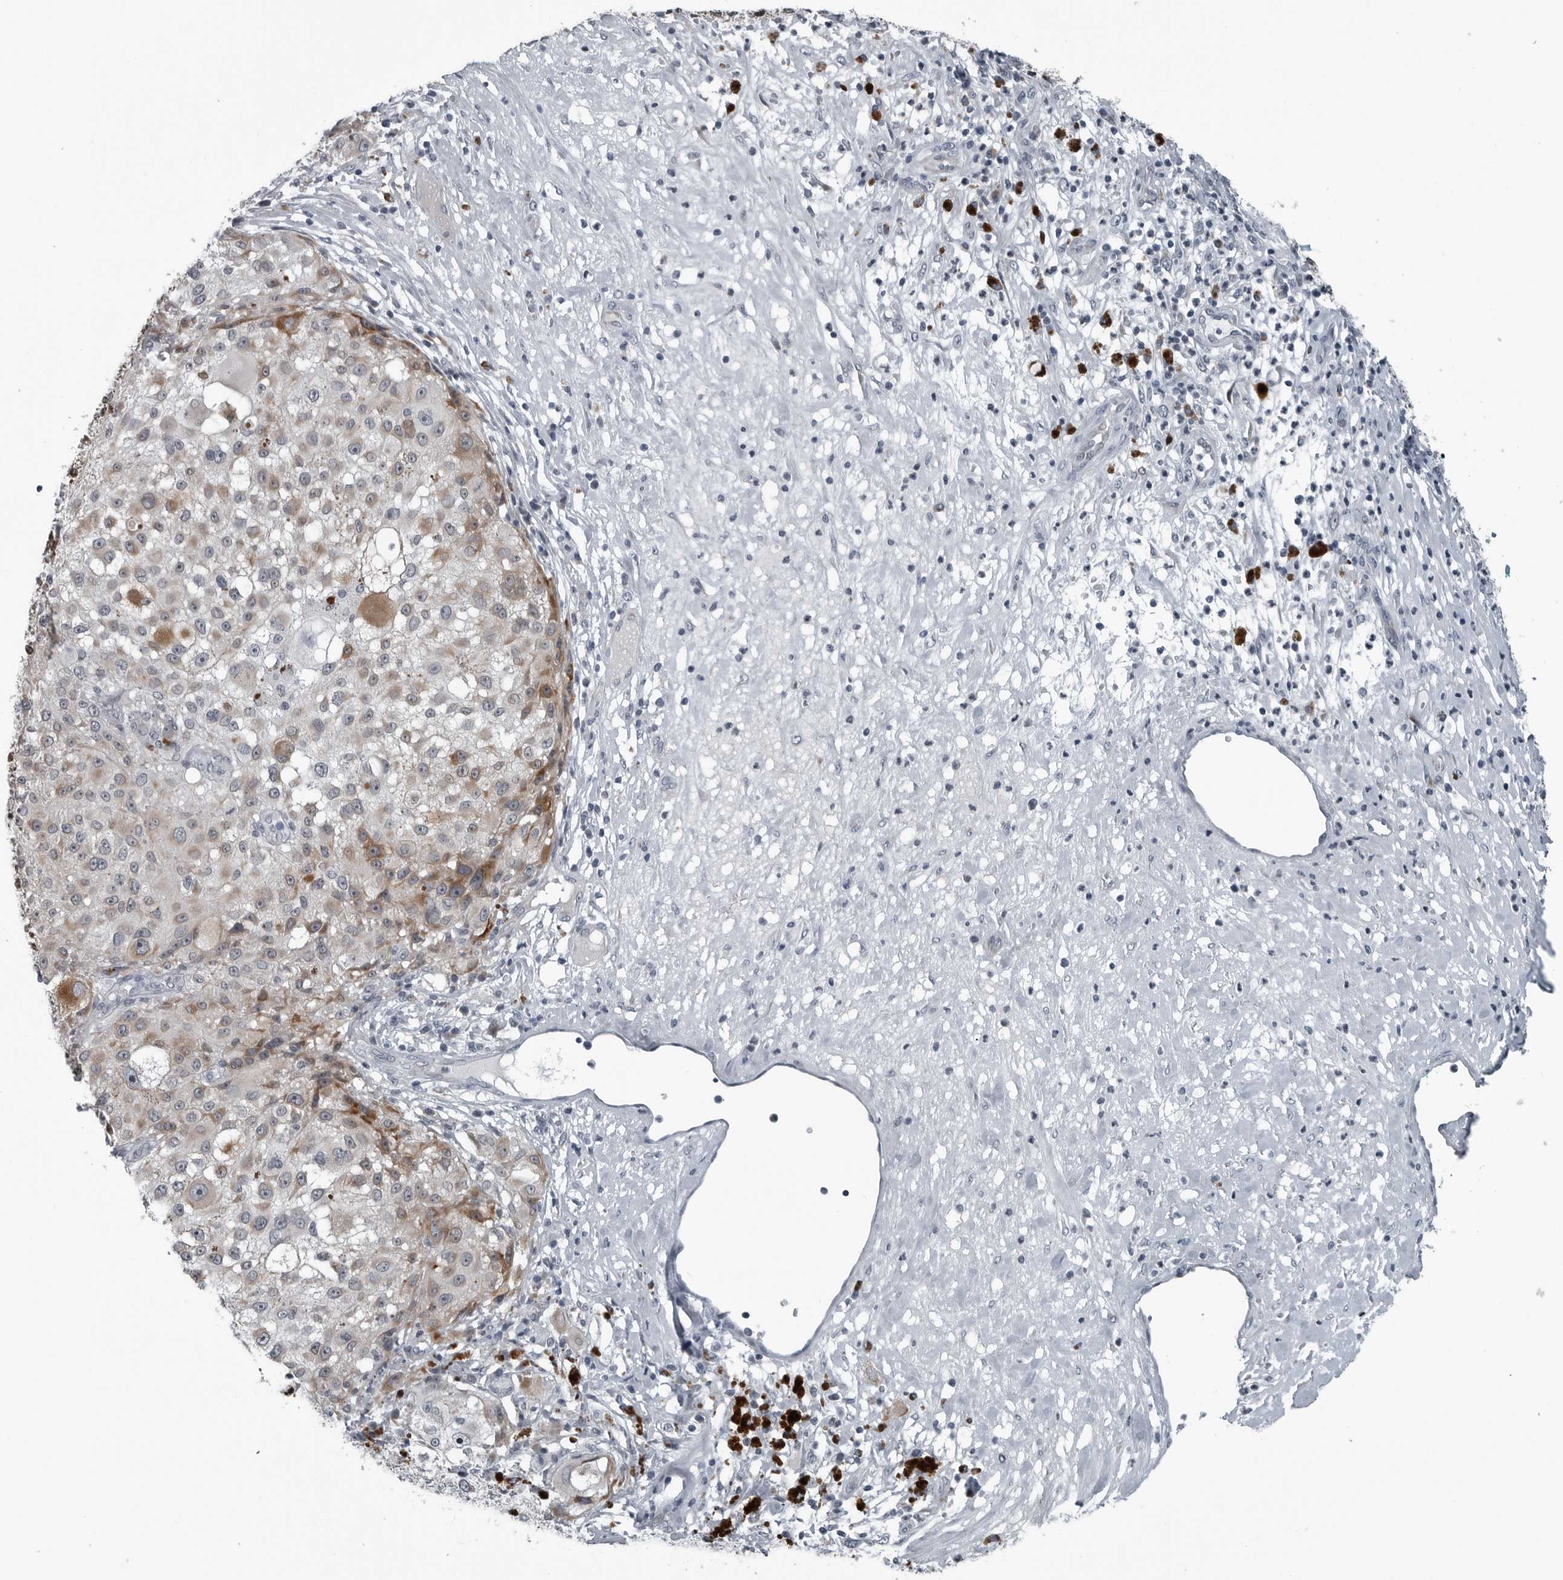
{"staining": {"intensity": "weak", "quantity": "<25%", "location": "cytoplasmic/membranous"}, "tissue": "melanoma", "cell_type": "Tumor cells", "image_type": "cancer", "snomed": [{"axis": "morphology", "description": "Necrosis, NOS"}, {"axis": "morphology", "description": "Malignant melanoma, NOS"}, {"axis": "topography", "description": "Skin"}], "caption": "Tumor cells show no significant protein expression in melanoma.", "gene": "DNAAF11", "patient": {"sex": "female", "age": 87}}